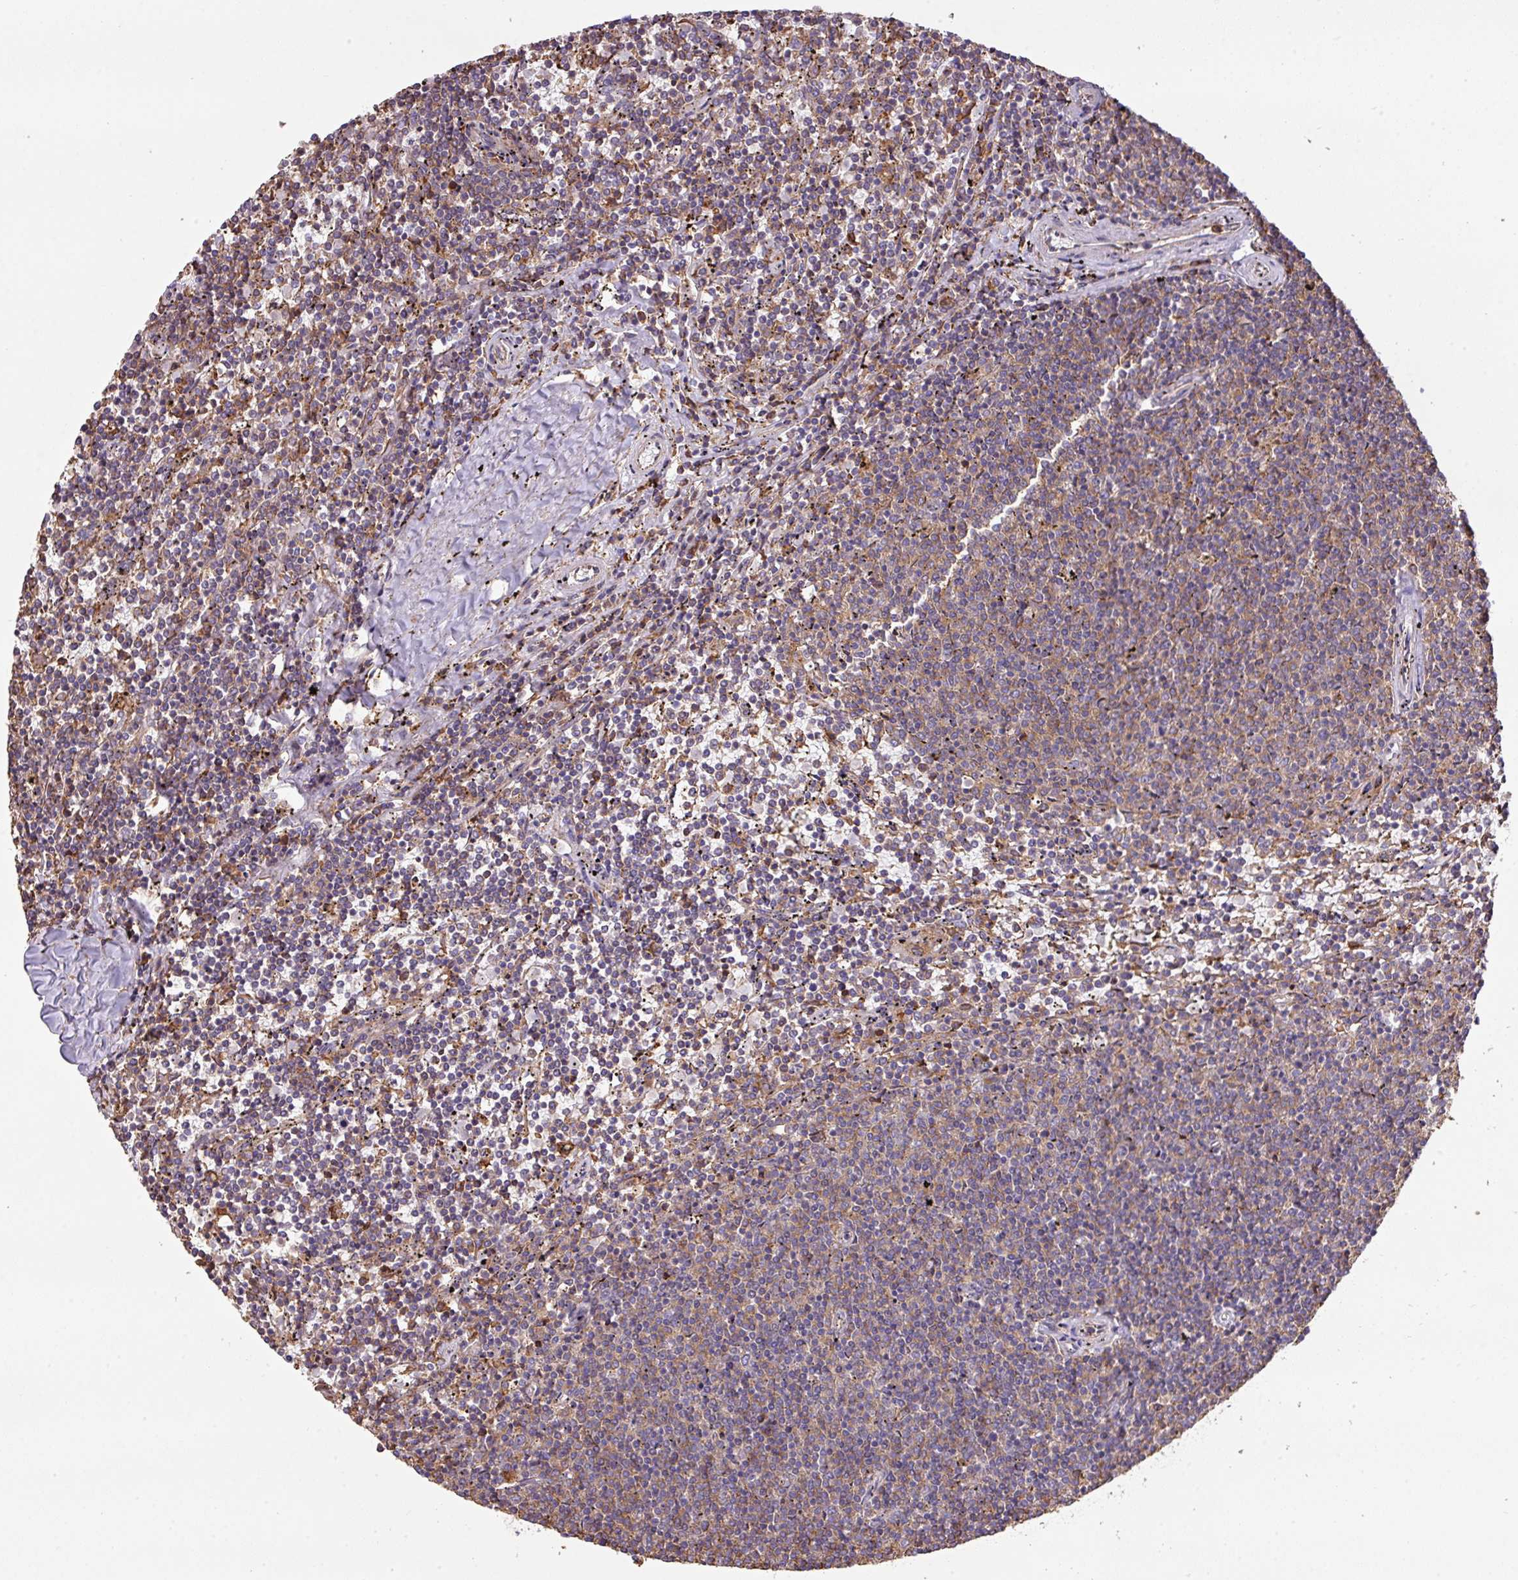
{"staining": {"intensity": "weak", "quantity": "25%-75%", "location": "cytoplasmic/membranous"}, "tissue": "lymphoma", "cell_type": "Tumor cells", "image_type": "cancer", "snomed": [{"axis": "morphology", "description": "Malignant lymphoma, non-Hodgkin's type, Low grade"}, {"axis": "topography", "description": "Spleen"}], "caption": "DAB immunohistochemical staining of low-grade malignant lymphoma, non-Hodgkin's type displays weak cytoplasmic/membranous protein positivity in about 25%-75% of tumor cells. Using DAB (brown) and hematoxylin (blue) stains, captured at high magnification using brightfield microscopy.", "gene": "LRRC41", "patient": {"sex": "female", "age": 50}}